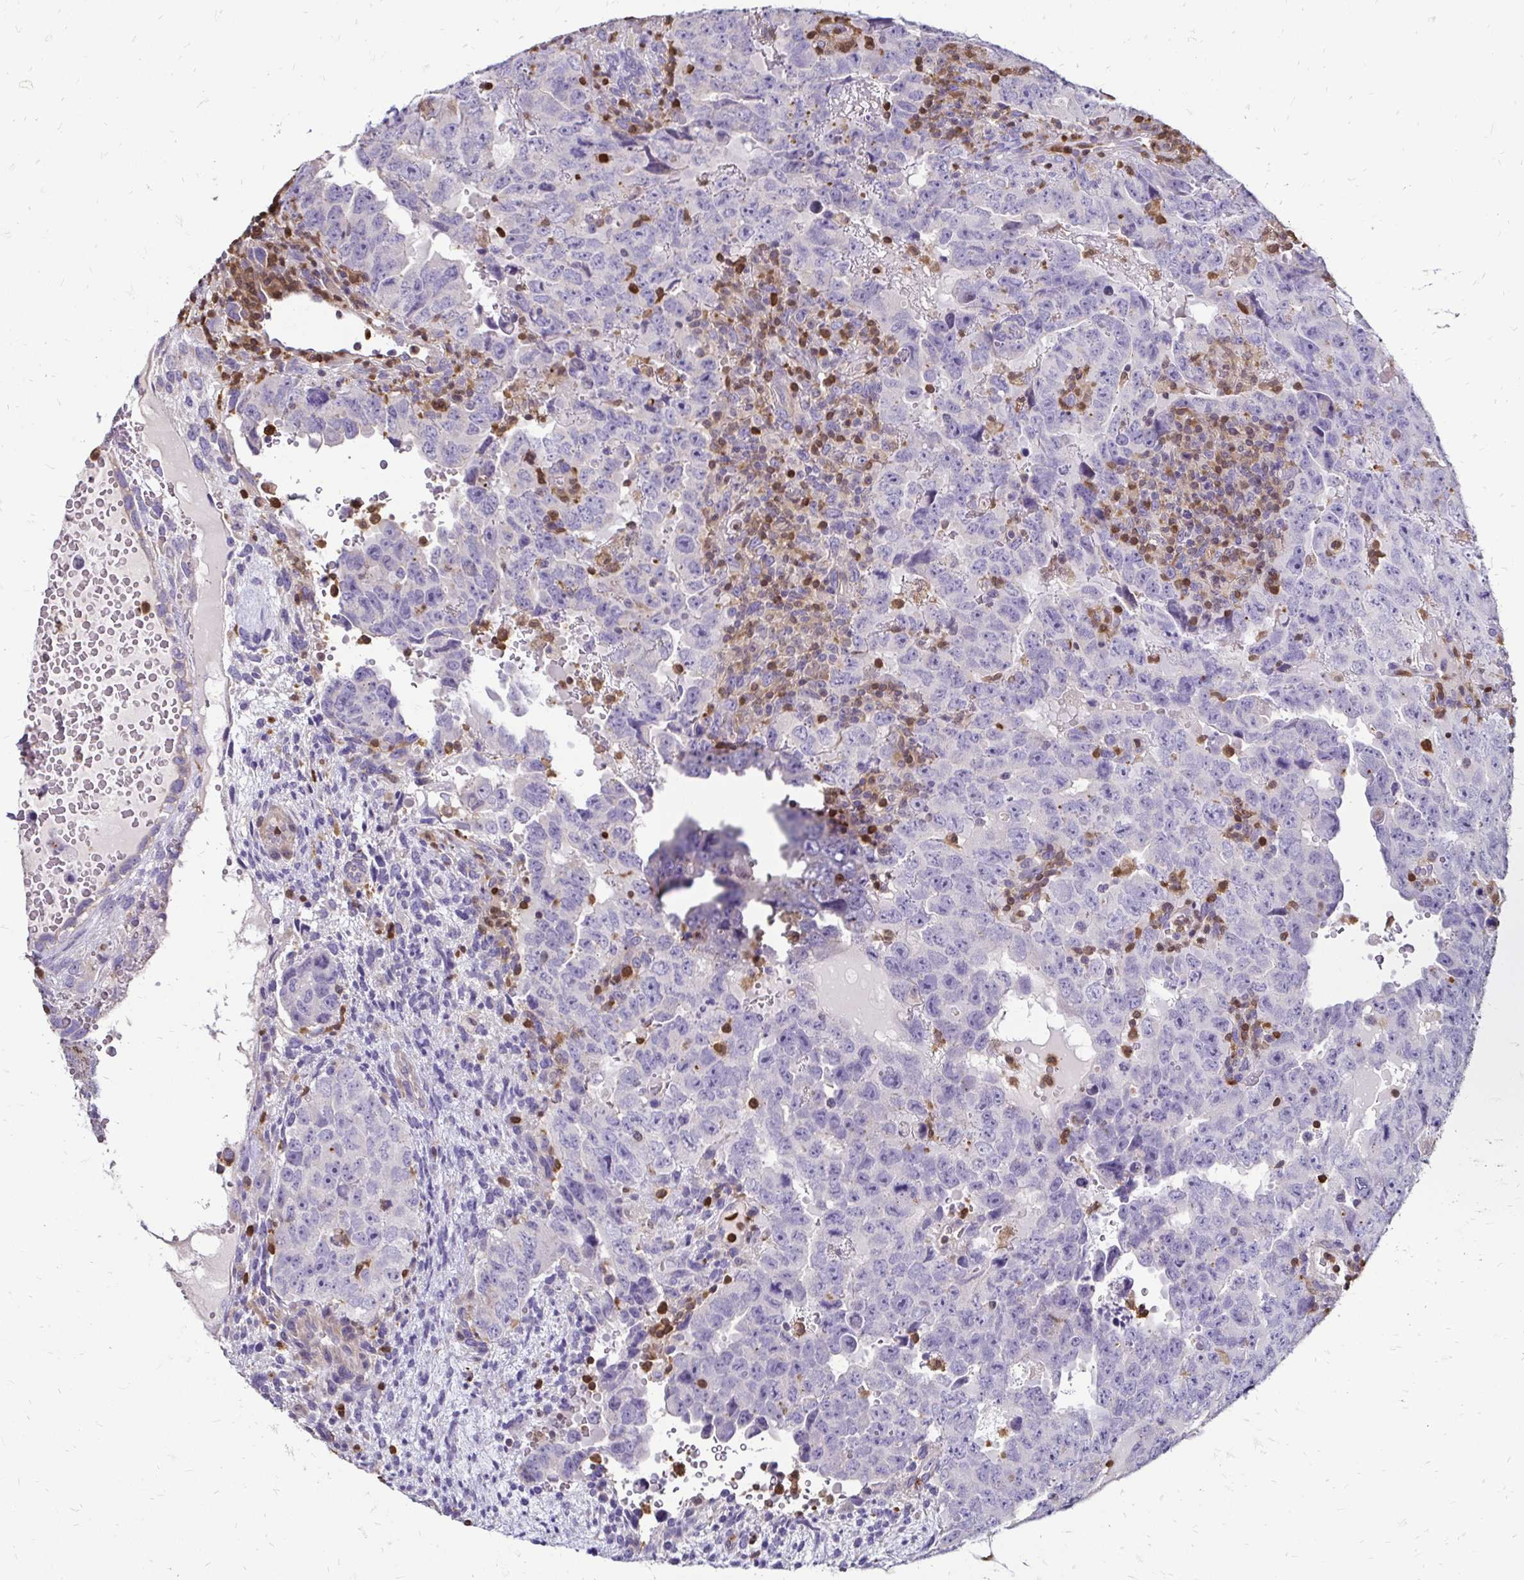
{"staining": {"intensity": "negative", "quantity": "none", "location": "none"}, "tissue": "testis cancer", "cell_type": "Tumor cells", "image_type": "cancer", "snomed": [{"axis": "morphology", "description": "Carcinoma, Embryonal, NOS"}, {"axis": "topography", "description": "Testis"}], "caption": "The micrograph reveals no significant staining in tumor cells of testis cancer.", "gene": "ZFP1", "patient": {"sex": "male", "age": 24}}